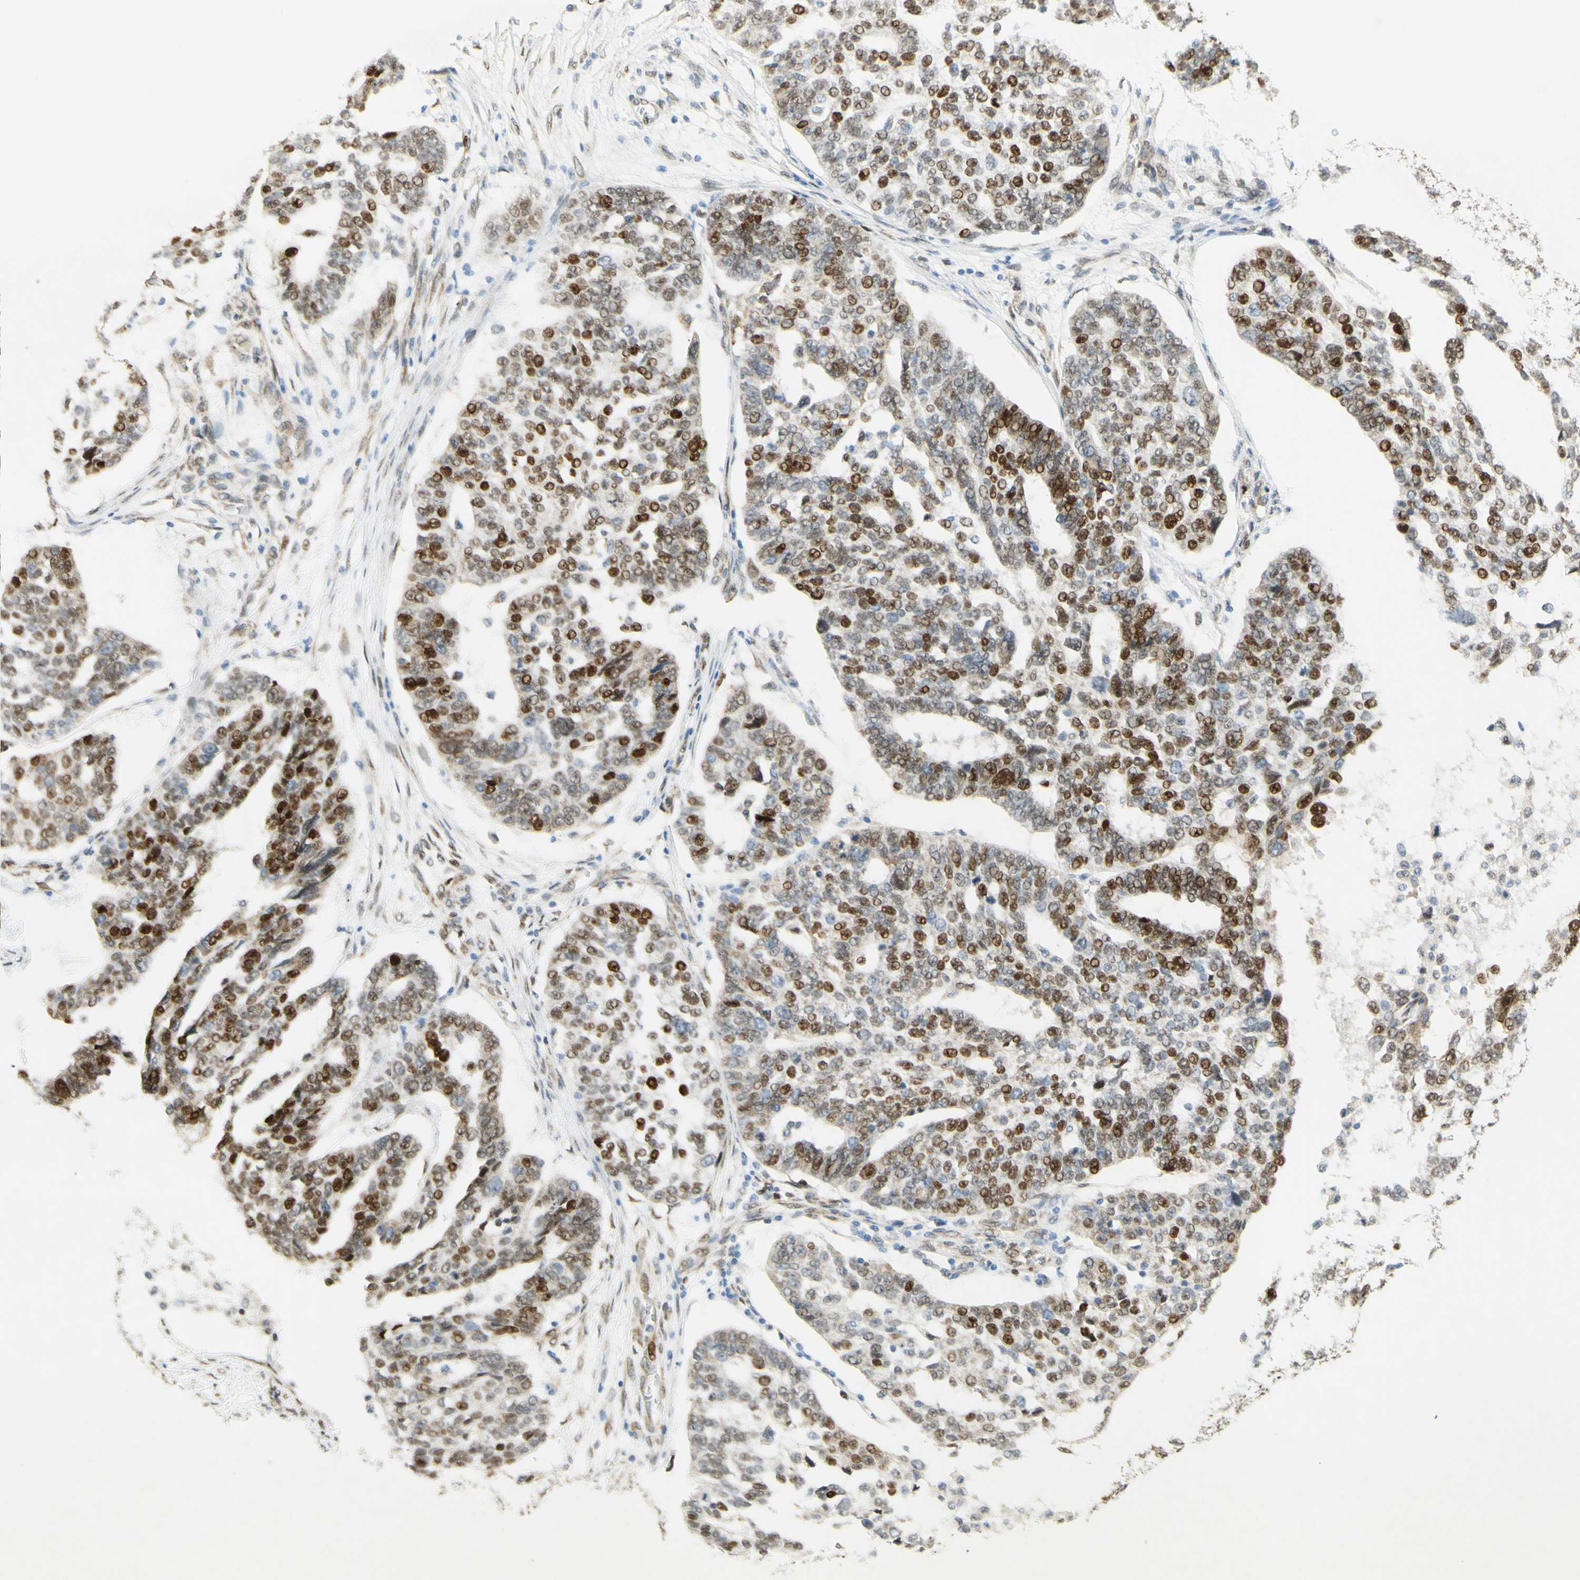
{"staining": {"intensity": "strong", "quantity": ">75%", "location": "nuclear"}, "tissue": "ovarian cancer", "cell_type": "Tumor cells", "image_type": "cancer", "snomed": [{"axis": "morphology", "description": "Cystadenocarcinoma, serous, NOS"}, {"axis": "topography", "description": "Ovary"}], "caption": "A high-resolution histopathology image shows immunohistochemistry (IHC) staining of serous cystadenocarcinoma (ovarian), which demonstrates strong nuclear positivity in approximately >75% of tumor cells. (brown staining indicates protein expression, while blue staining denotes nuclei).", "gene": "E2F1", "patient": {"sex": "female", "age": 59}}